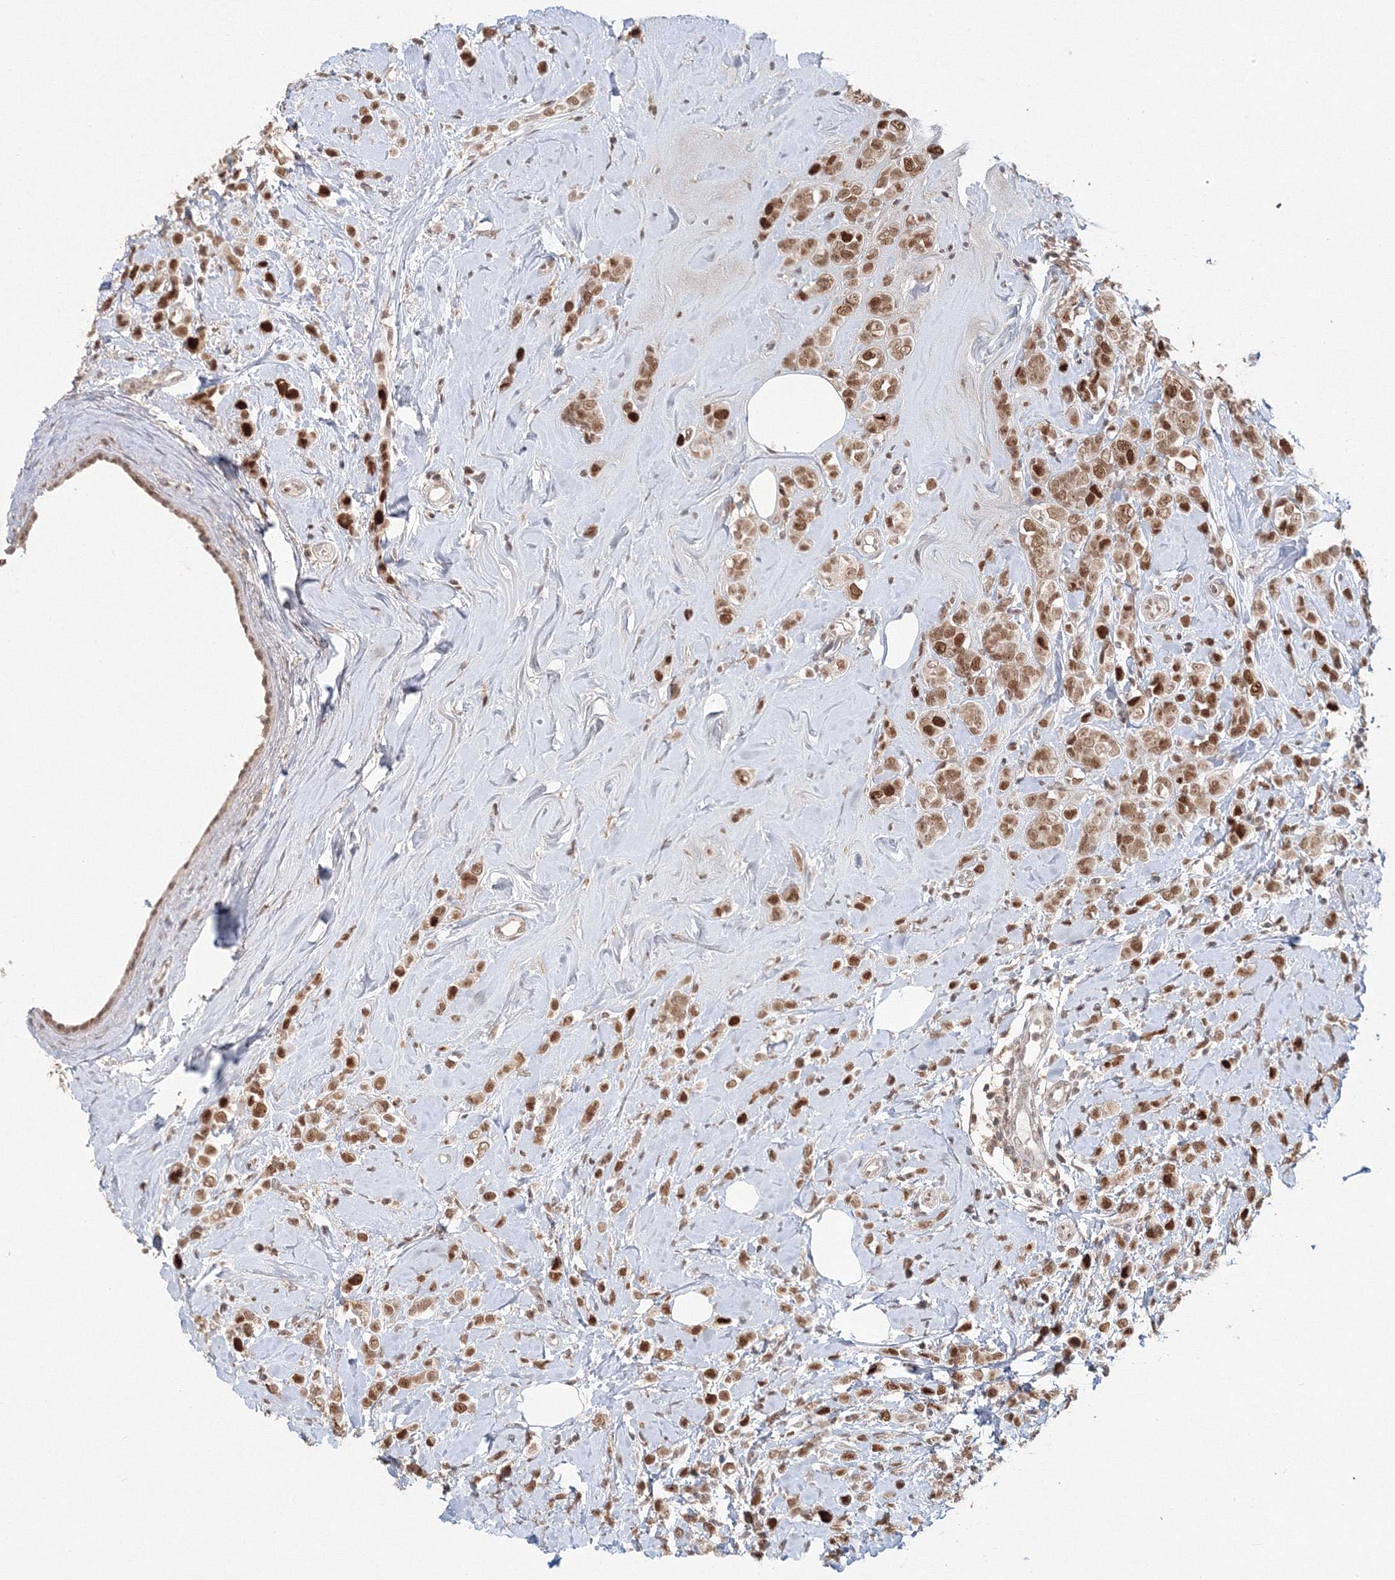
{"staining": {"intensity": "moderate", "quantity": ">75%", "location": "cytoplasmic/membranous,nuclear"}, "tissue": "breast cancer", "cell_type": "Tumor cells", "image_type": "cancer", "snomed": [{"axis": "morphology", "description": "Lobular carcinoma"}, {"axis": "topography", "description": "Breast"}], "caption": "Immunohistochemistry photomicrograph of human breast cancer (lobular carcinoma) stained for a protein (brown), which displays medium levels of moderate cytoplasmic/membranous and nuclear expression in about >75% of tumor cells.", "gene": "IWS1", "patient": {"sex": "female", "age": 47}}